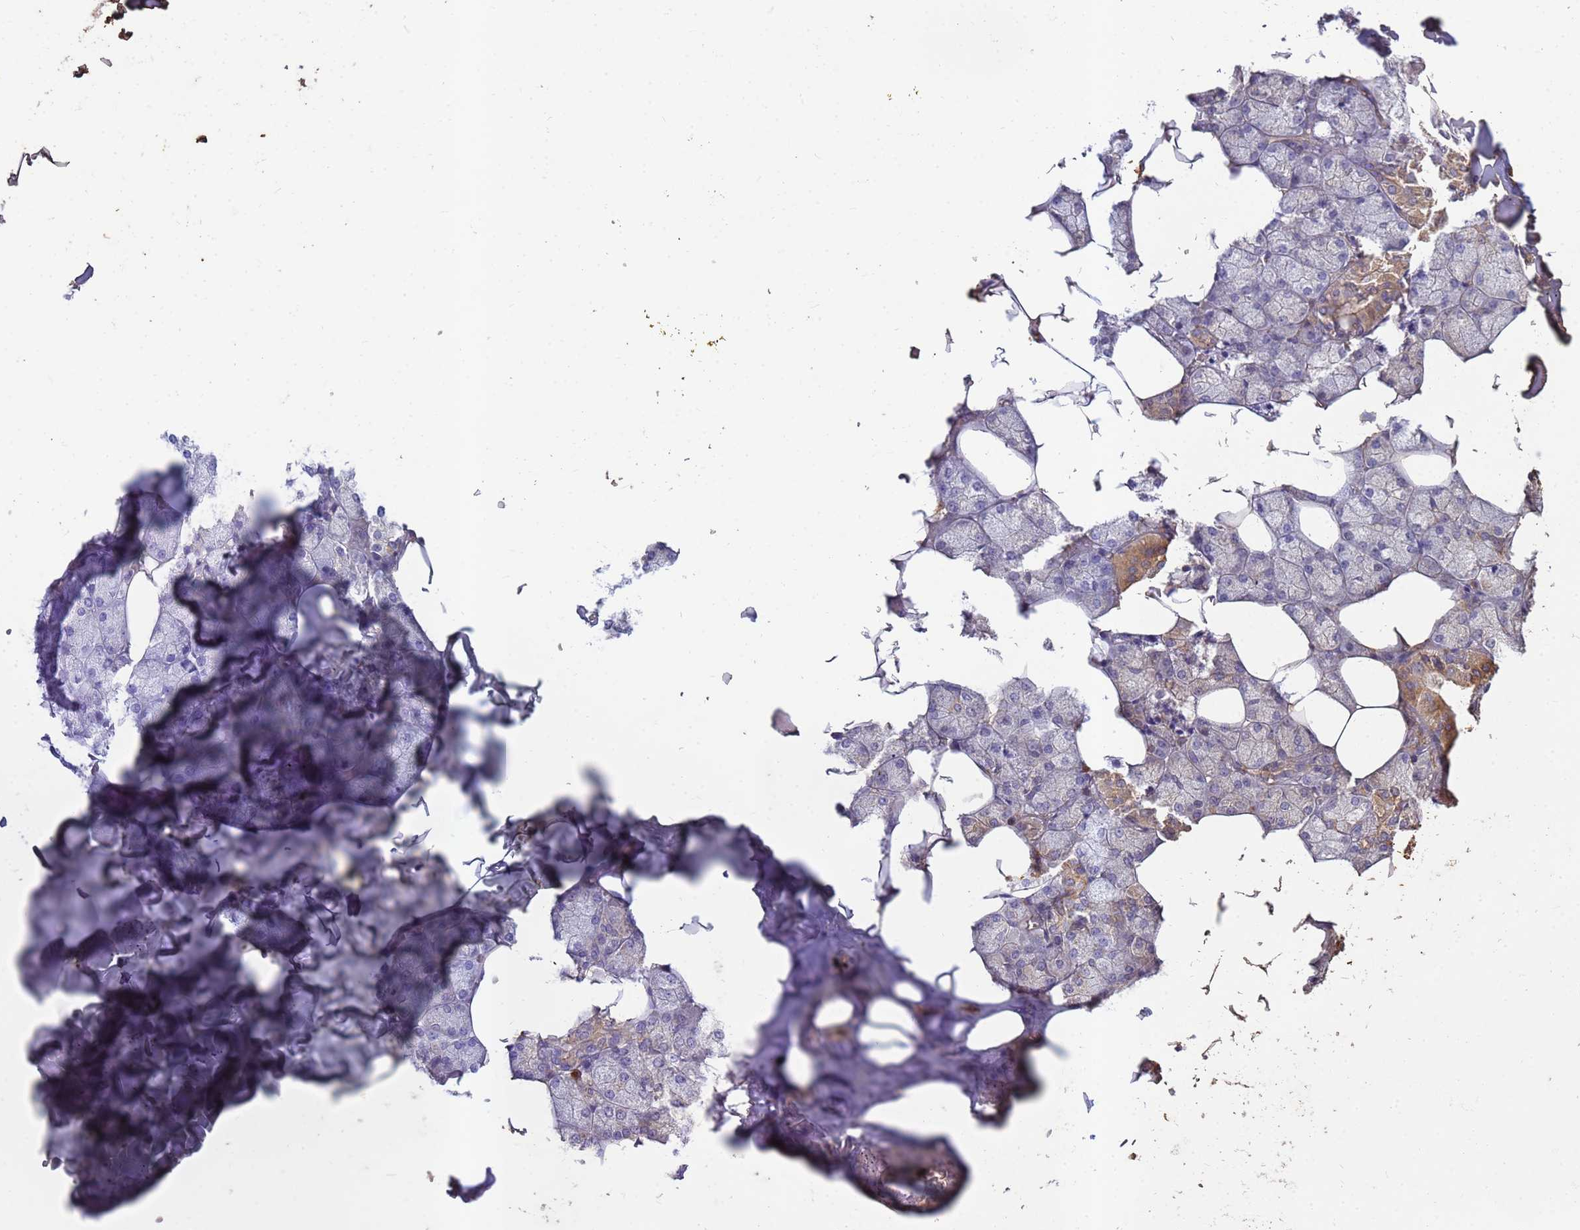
{"staining": {"intensity": "moderate", "quantity": "<25%", "location": "cytoplasmic/membranous"}, "tissue": "salivary gland", "cell_type": "Glandular cells", "image_type": "normal", "snomed": [{"axis": "morphology", "description": "Normal tissue, NOS"}, {"axis": "topography", "description": "Salivary gland"}], "caption": "Immunohistochemical staining of unremarkable human salivary gland exhibits low levels of moderate cytoplasmic/membranous staining in approximately <25% of glandular cells. The staining is performed using DAB brown chromogen to label protein expression. The nuclei are counter-stained blue using hematoxylin.", "gene": "RNF215", "patient": {"sex": "male", "age": 62}}